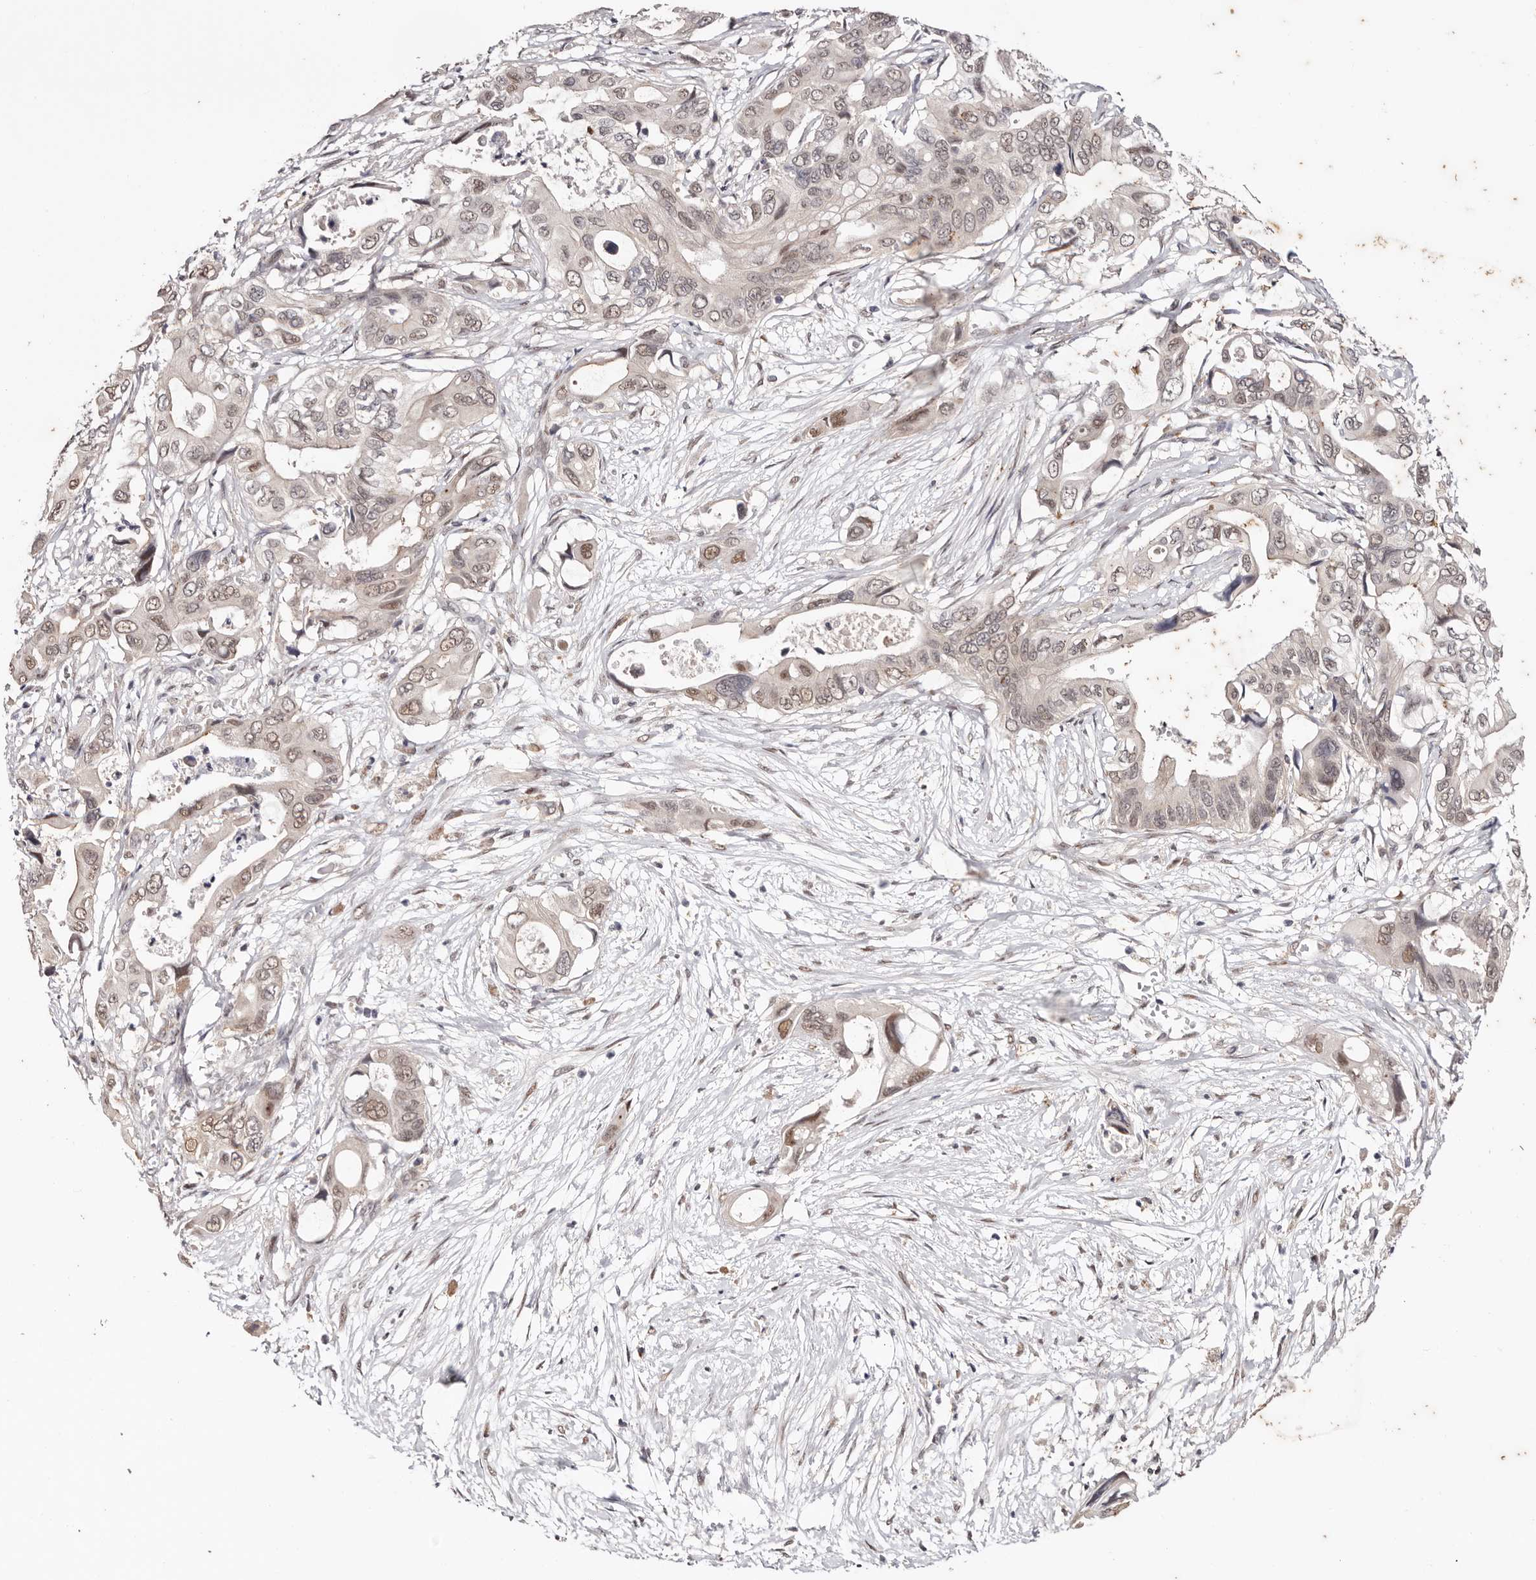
{"staining": {"intensity": "weak", "quantity": ">75%", "location": "nuclear"}, "tissue": "pancreatic cancer", "cell_type": "Tumor cells", "image_type": "cancer", "snomed": [{"axis": "morphology", "description": "Adenocarcinoma, NOS"}, {"axis": "topography", "description": "Pancreas"}], "caption": "A micrograph of adenocarcinoma (pancreatic) stained for a protein reveals weak nuclear brown staining in tumor cells.", "gene": "TYW3", "patient": {"sex": "male", "age": 66}}